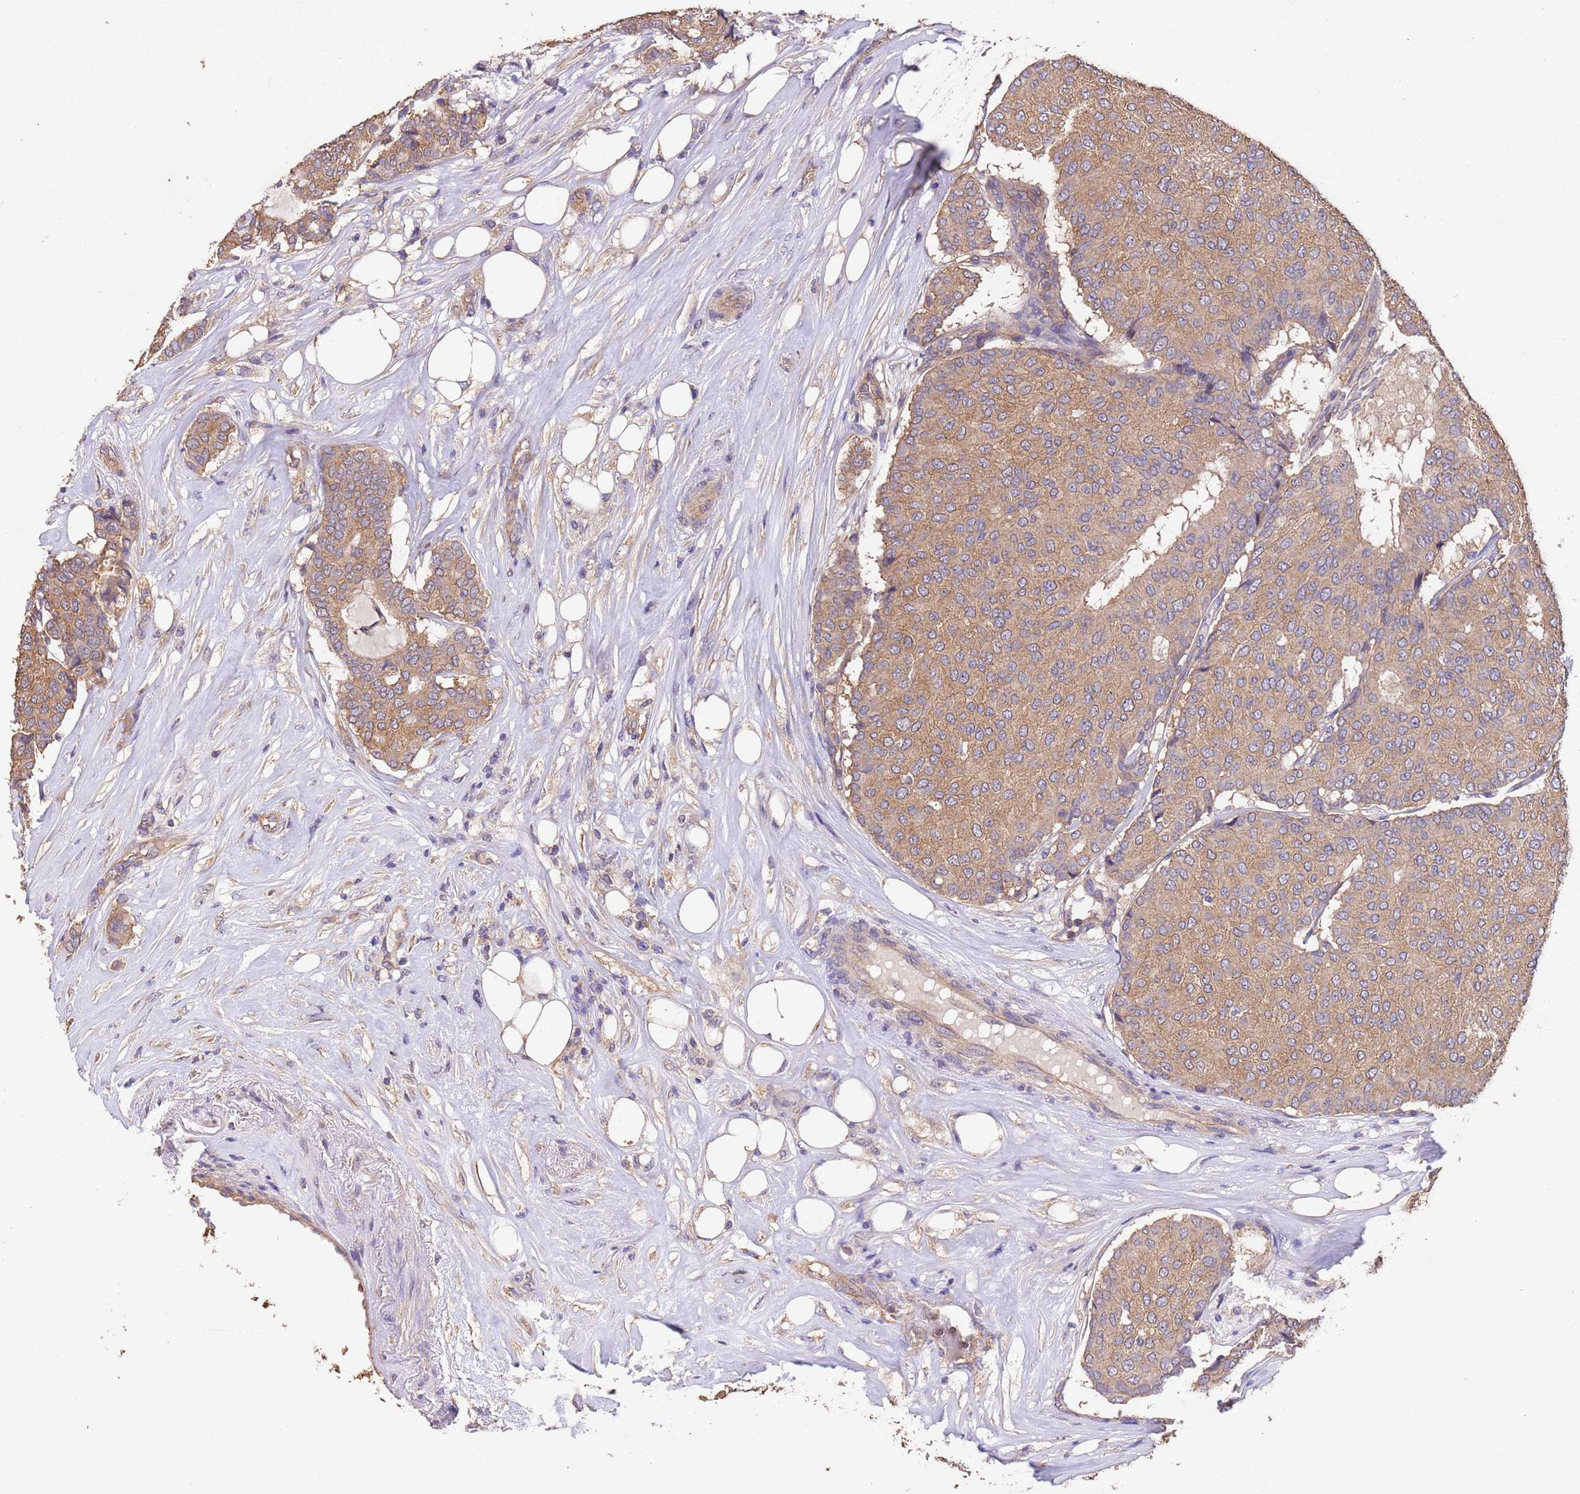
{"staining": {"intensity": "moderate", "quantity": ">75%", "location": "cytoplasmic/membranous"}, "tissue": "breast cancer", "cell_type": "Tumor cells", "image_type": "cancer", "snomed": [{"axis": "morphology", "description": "Duct carcinoma"}, {"axis": "topography", "description": "Breast"}], "caption": "Invasive ductal carcinoma (breast) was stained to show a protein in brown. There is medium levels of moderate cytoplasmic/membranous expression in about >75% of tumor cells. (Stains: DAB (3,3'-diaminobenzidine) in brown, nuclei in blue, Microscopy: brightfield microscopy at high magnification).", "gene": "MTX3", "patient": {"sex": "female", "age": 75}}